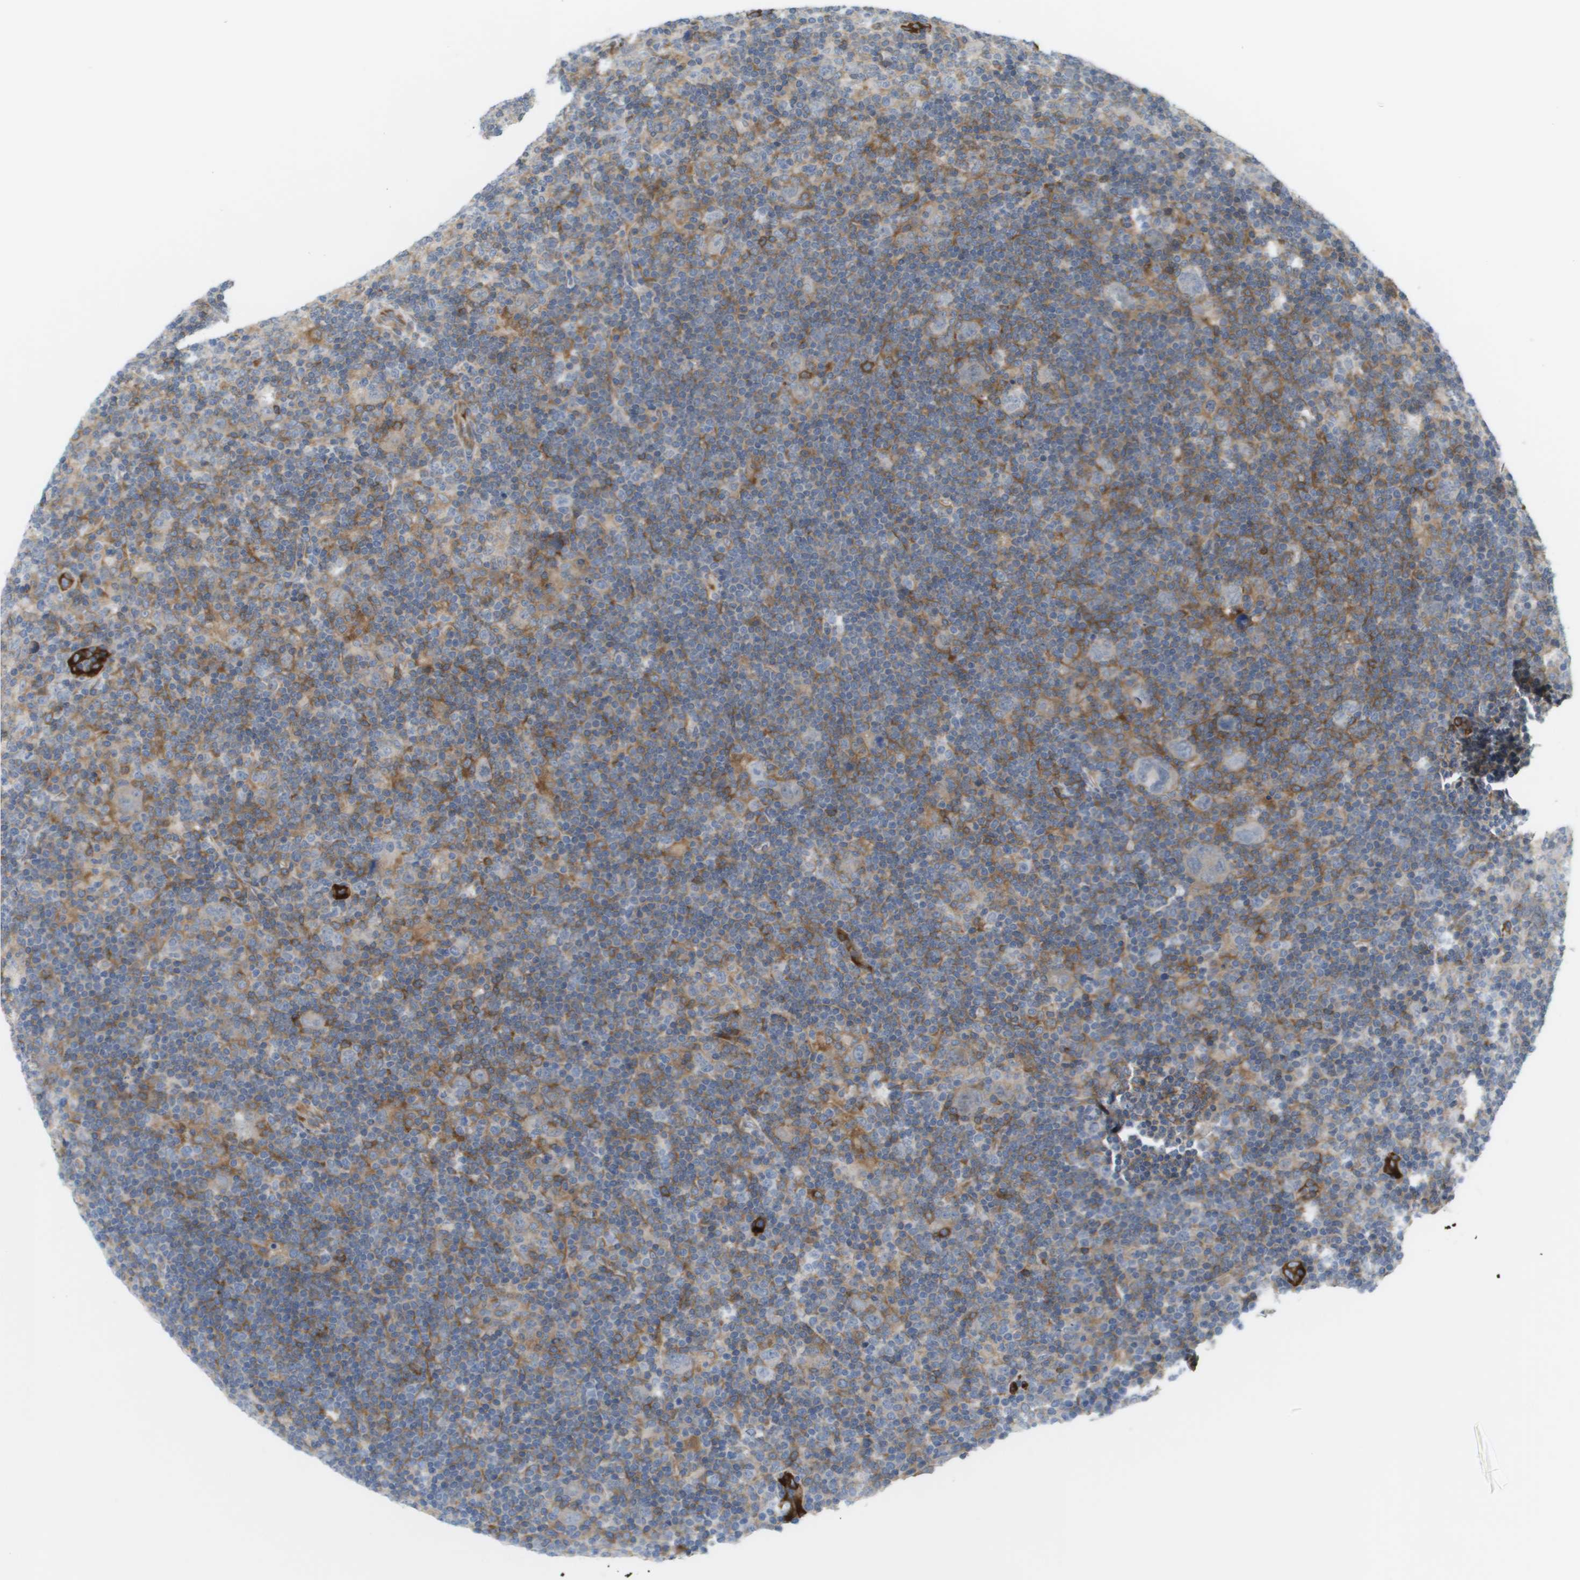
{"staining": {"intensity": "negative", "quantity": "none", "location": "none"}, "tissue": "lymphoma", "cell_type": "Tumor cells", "image_type": "cancer", "snomed": [{"axis": "morphology", "description": "Hodgkin's disease, NOS"}, {"axis": "topography", "description": "Lymph node"}], "caption": "An immunohistochemistry (IHC) image of lymphoma is shown. There is no staining in tumor cells of lymphoma.", "gene": "MARCHF8", "patient": {"sex": "female", "age": 57}}